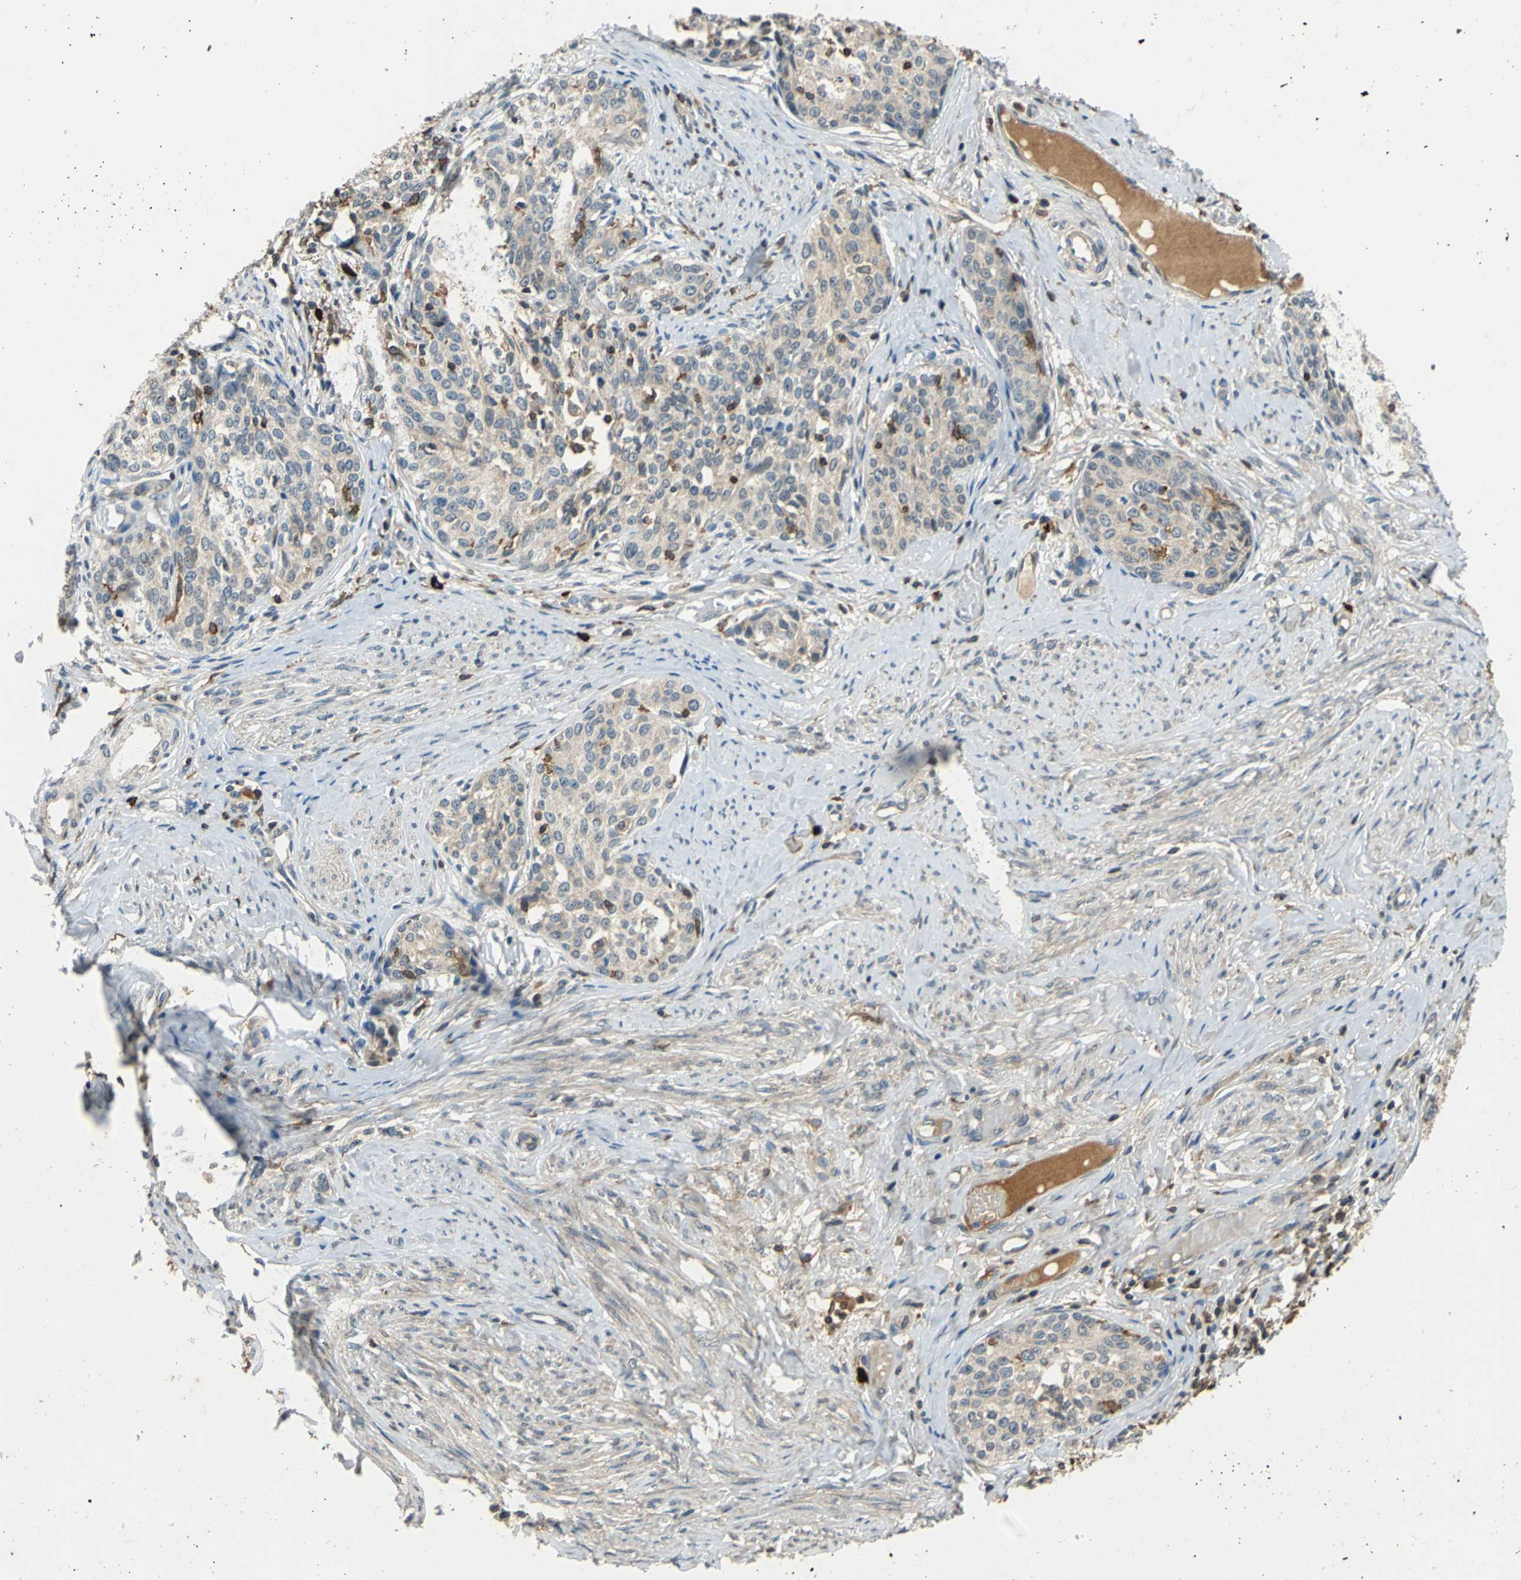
{"staining": {"intensity": "weak", "quantity": ">75%", "location": "cytoplasmic/membranous"}, "tissue": "cervical cancer", "cell_type": "Tumor cells", "image_type": "cancer", "snomed": [{"axis": "morphology", "description": "Squamous cell carcinoma, NOS"}, {"axis": "morphology", "description": "Adenocarcinoma, NOS"}, {"axis": "topography", "description": "Cervix"}], "caption": "A high-resolution image shows immunohistochemistry staining of cervical cancer, which reveals weak cytoplasmic/membranous staining in approximately >75% of tumor cells. (DAB (3,3'-diaminobenzidine) IHC, brown staining for protein, blue staining for nuclei).", "gene": "SLC19A2", "patient": {"sex": "female", "age": 52}}